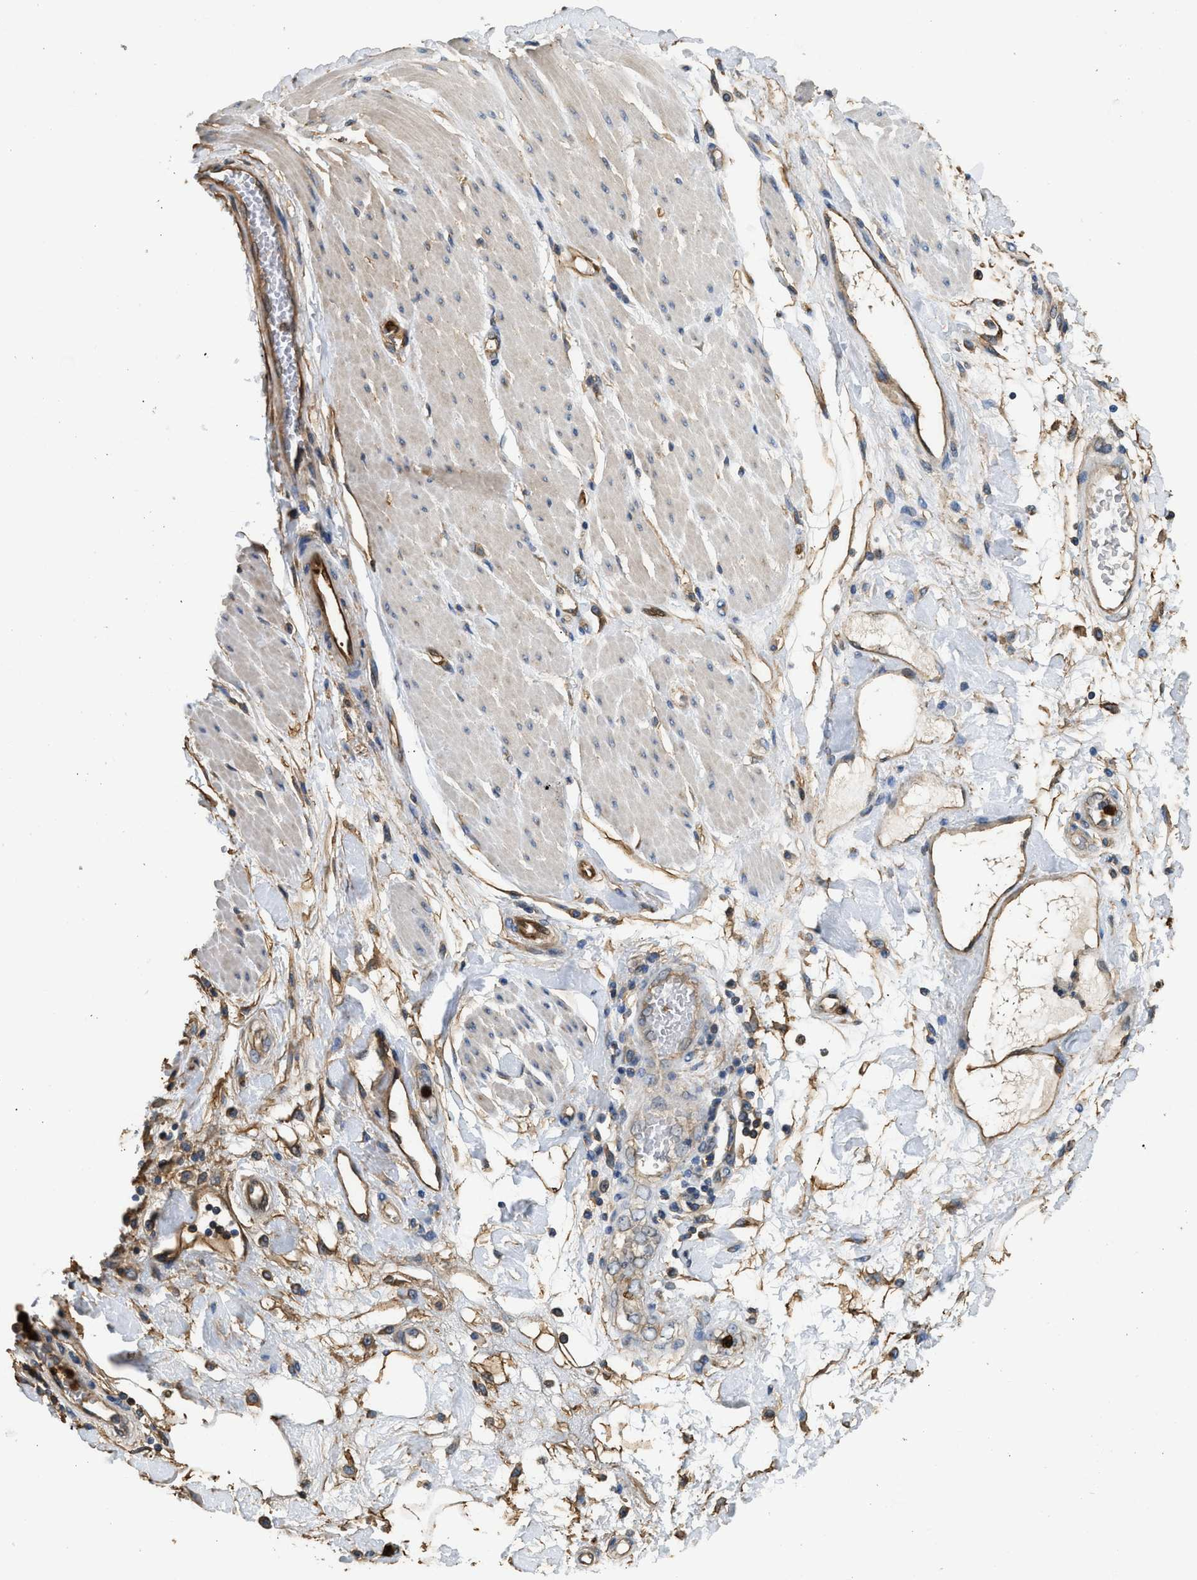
{"staining": {"intensity": "moderate", "quantity": ">75%", "location": "cytoplasmic/membranous,nuclear"}, "tissue": "adipose tissue", "cell_type": "Adipocytes", "image_type": "normal", "snomed": [{"axis": "morphology", "description": "Normal tissue, NOS"}, {"axis": "morphology", "description": "Adenocarcinoma, NOS"}, {"axis": "topography", "description": "Duodenum"}, {"axis": "topography", "description": "Peripheral nerve tissue"}], "caption": "IHC staining of unremarkable adipose tissue, which exhibits medium levels of moderate cytoplasmic/membranous,nuclear positivity in approximately >75% of adipocytes indicating moderate cytoplasmic/membranous,nuclear protein positivity. The staining was performed using DAB (brown) for protein detection and nuclei were counterstained in hematoxylin (blue).", "gene": "ANXA3", "patient": {"sex": "female", "age": 60}}